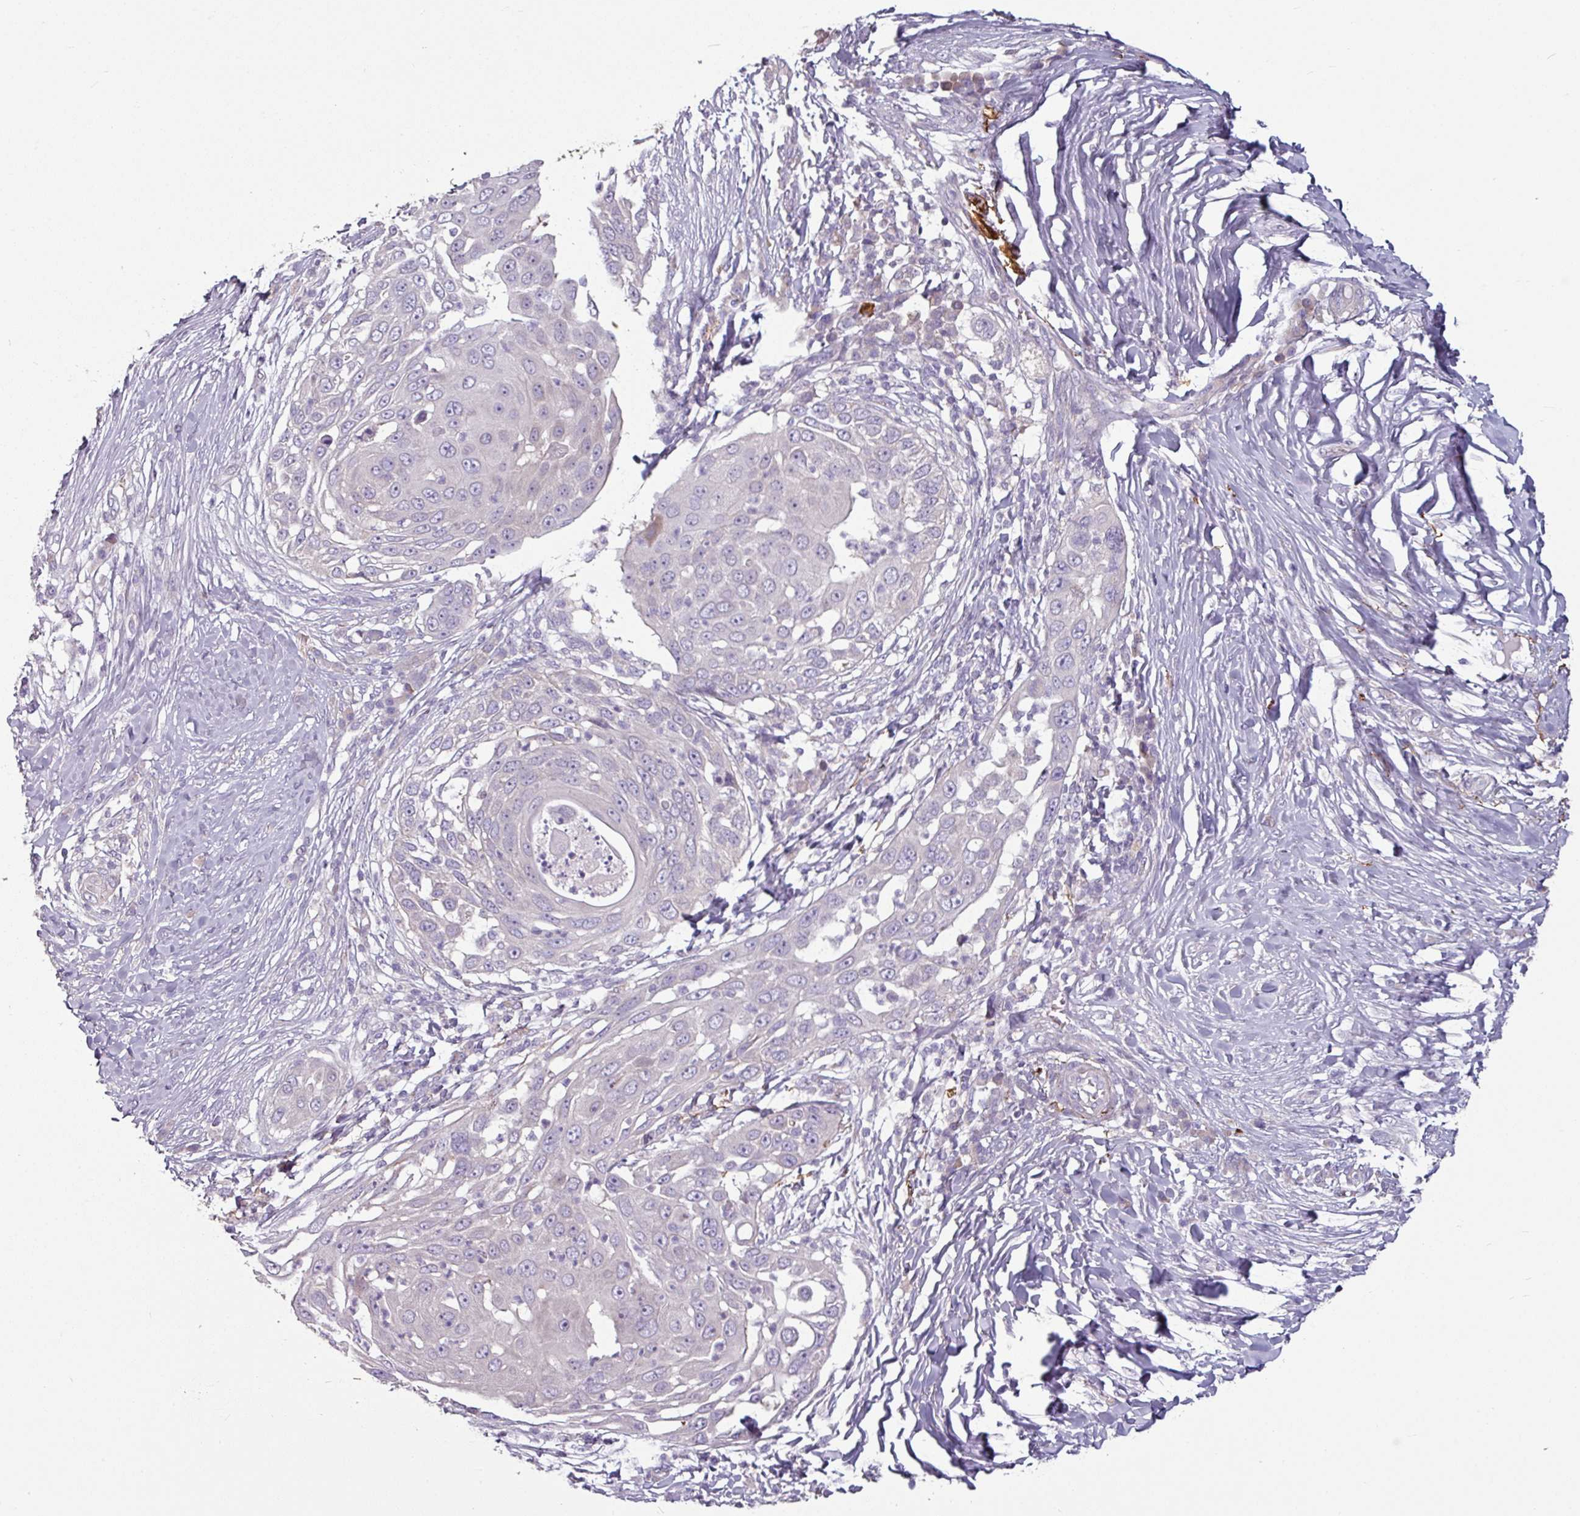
{"staining": {"intensity": "negative", "quantity": "none", "location": "none"}, "tissue": "skin cancer", "cell_type": "Tumor cells", "image_type": "cancer", "snomed": [{"axis": "morphology", "description": "Squamous cell carcinoma, NOS"}, {"axis": "topography", "description": "Skin"}], "caption": "DAB (3,3'-diaminobenzidine) immunohistochemical staining of human skin squamous cell carcinoma exhibits no significant expression in tumor cells. (Immunohistochemistry, brightfield microscopy, high magnification).", "gene": "MTMR14", "patient": {"sex": "female", "age": 44}}